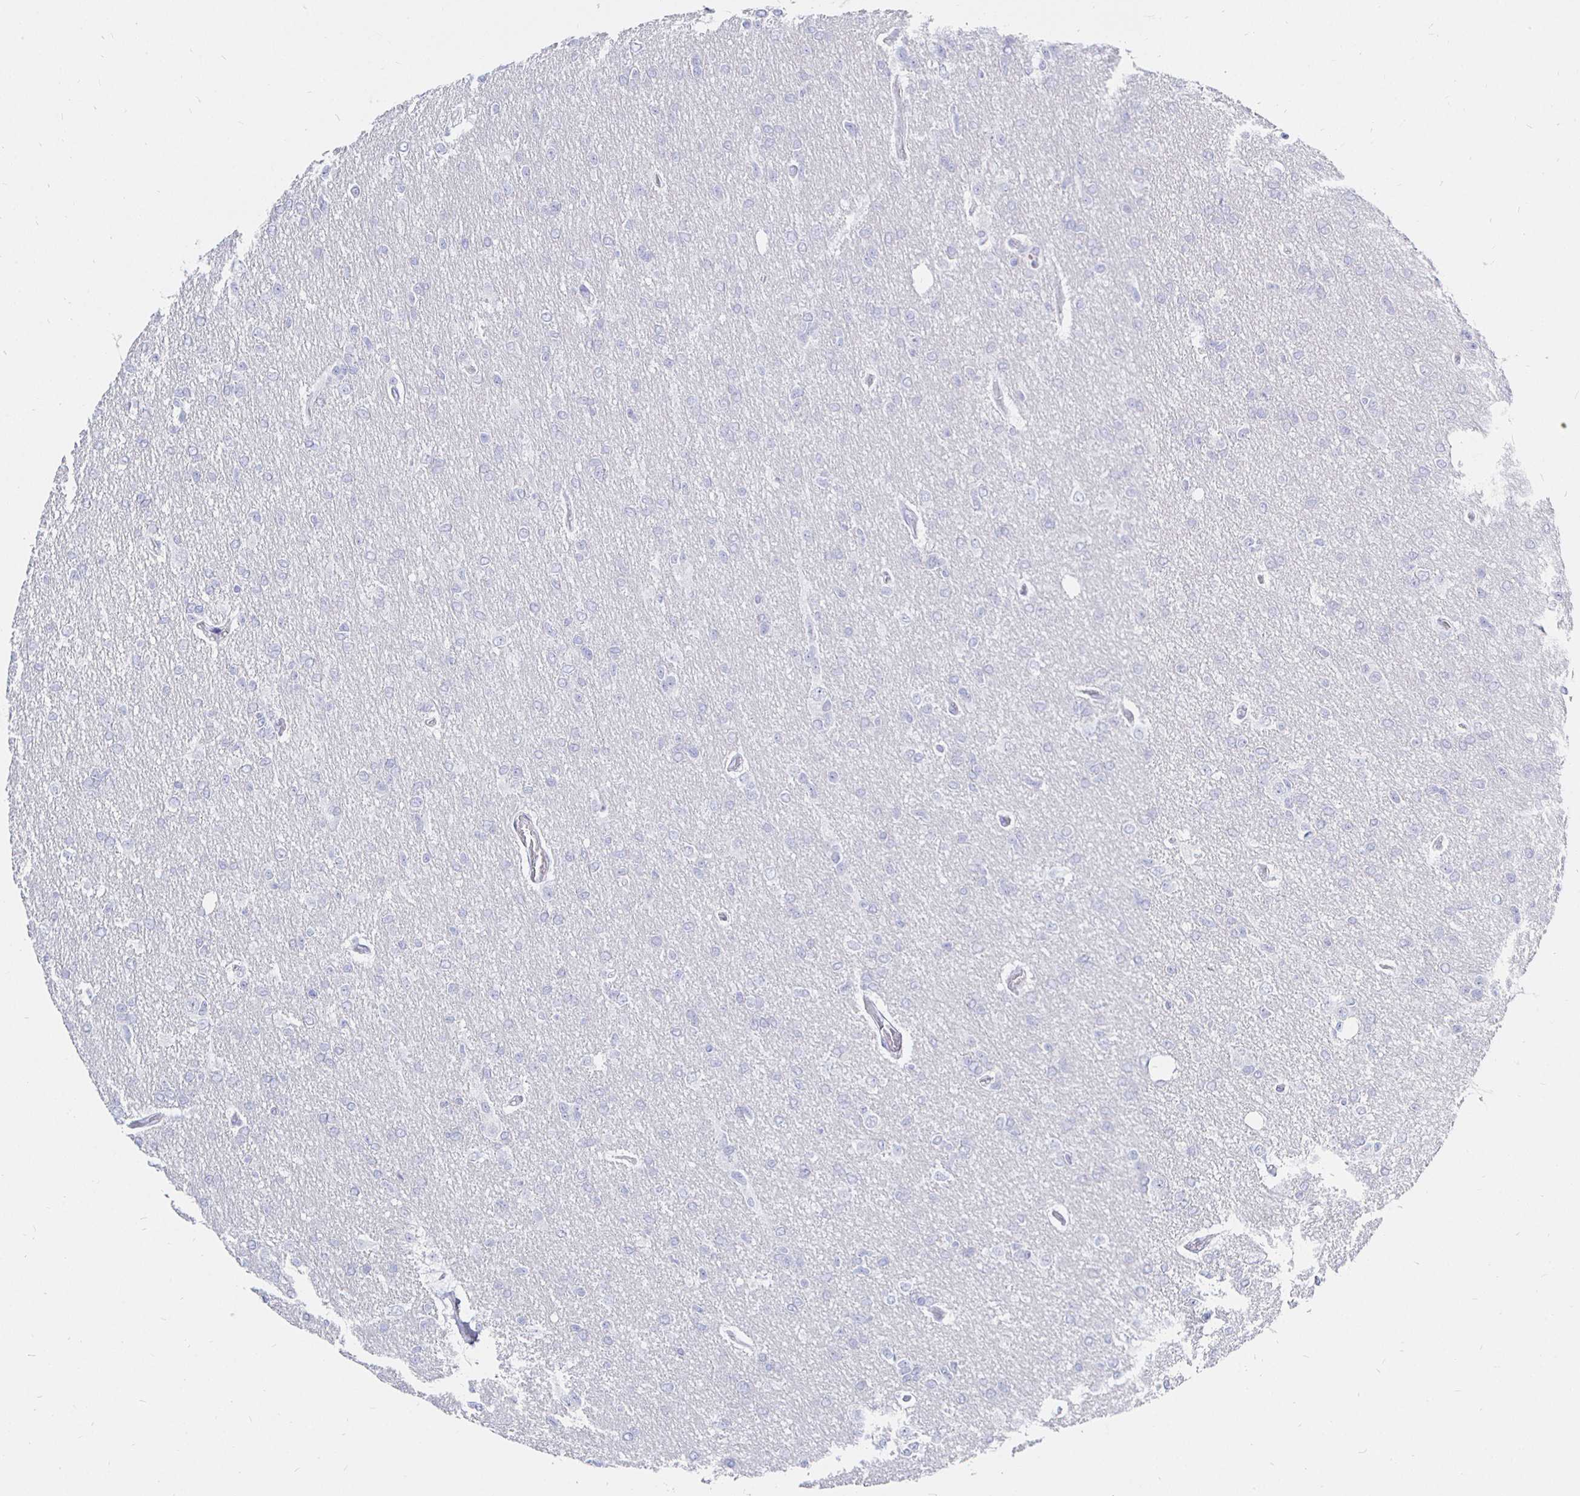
{"staining": {"intensity": "negative", "quantity": "none", "location": "none"}, "tissue": "glioma", "cell_type": "Tumor cells", "image_type": "cancer", "snomed": [{"axis": "morphology", "description": "Glioma, malignant, Low grade"}, {"axis": "topography", "description": "Brain"}], "caption": "Protein analysis of low-grade glioma (malignant) exhibits no significant expression in tumor cells.", "gene": "CR2", "patient": {"sex": "male", "age": 26}}